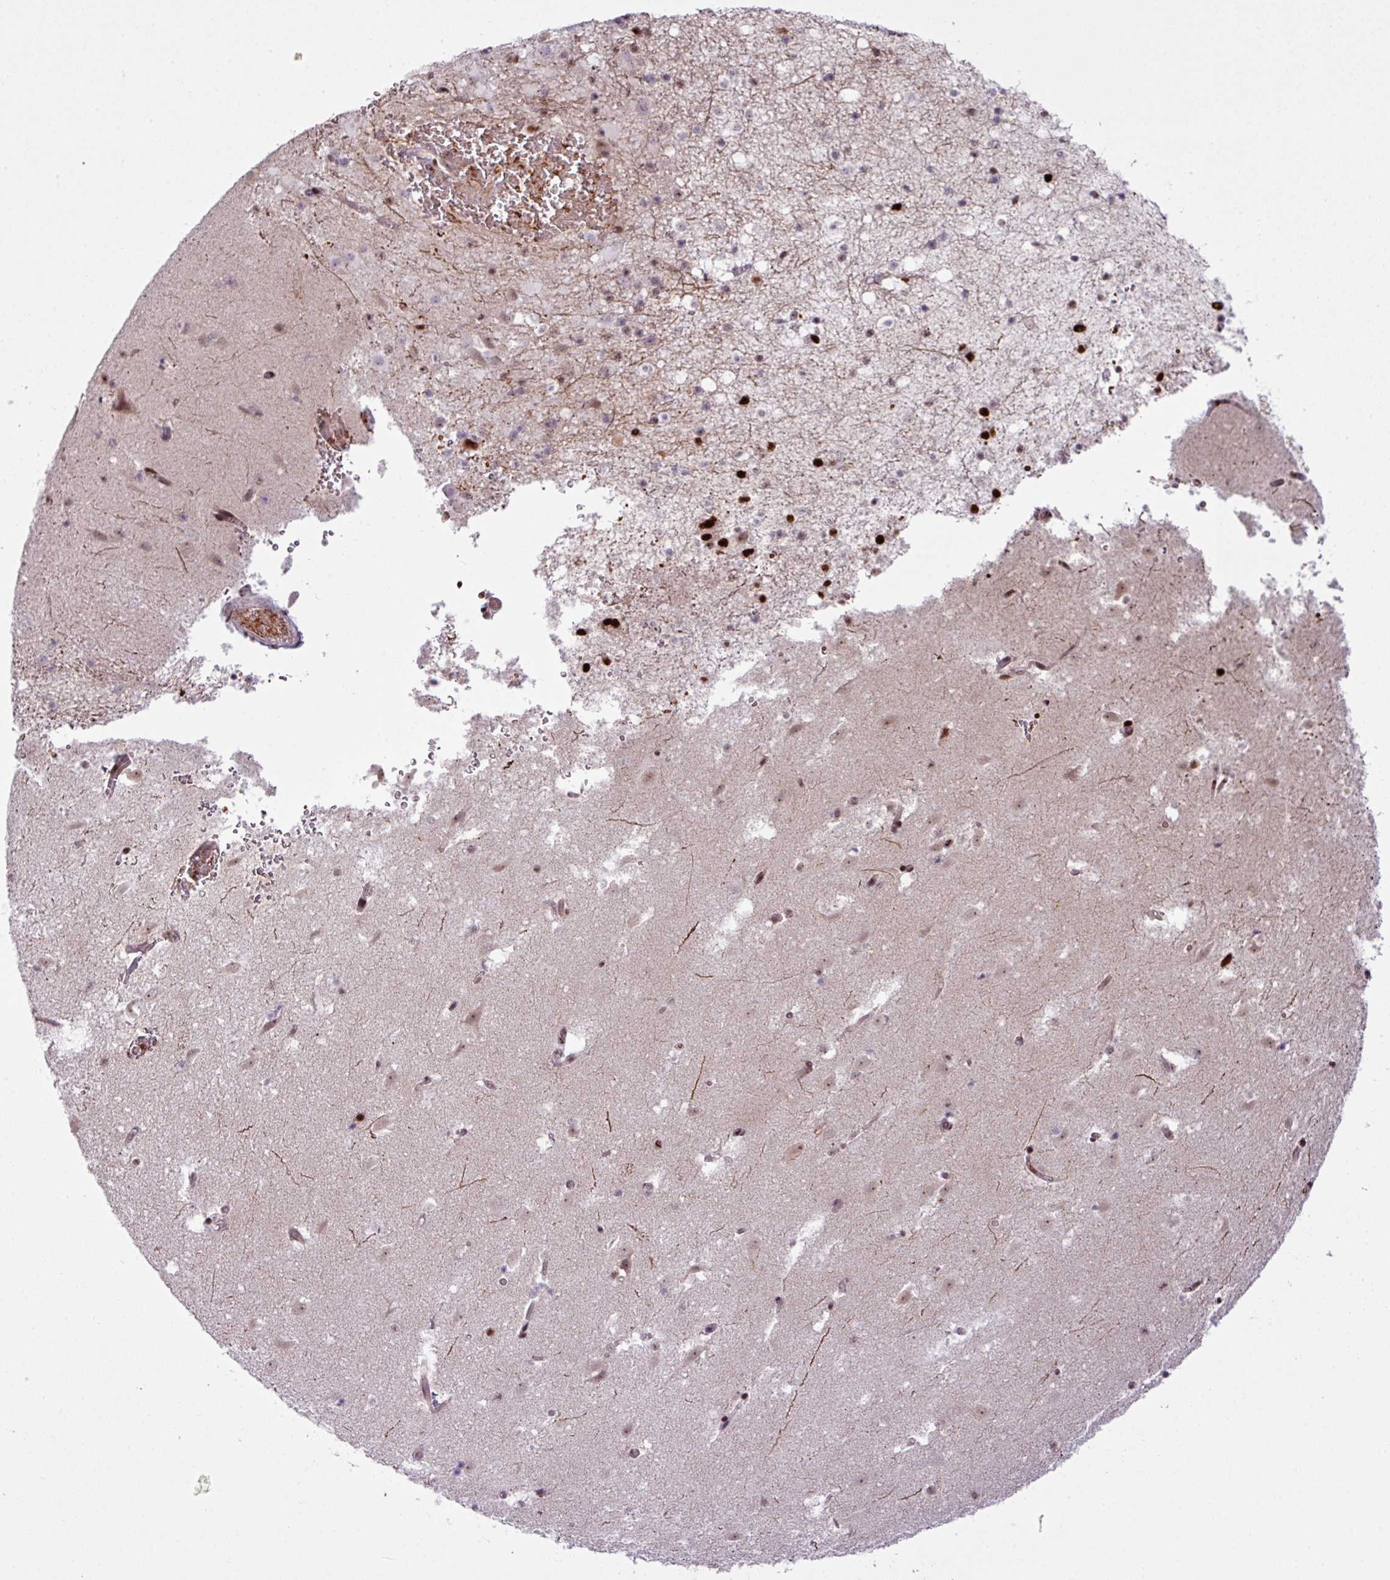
{"staining": {"intensity": "strong", "quantity": "25%-75%", "location": "nuclear"}, "tissue": "caudate", "cell_type": "Glial cells", "image_type": "normal", "snomed": [{"axis": "morphology", "description": "Normal tissue, NOS"}, {"axis": "topography", "description": "Lateral ventricle wall"}], "caption": "Immunohistochemistry of benign caudate exhibits high levels of strong nuclear expression in approximately 25%-75% of glial cells.", "gene": "PRDM5", "patient": {"sex": "male", "age": 37}}